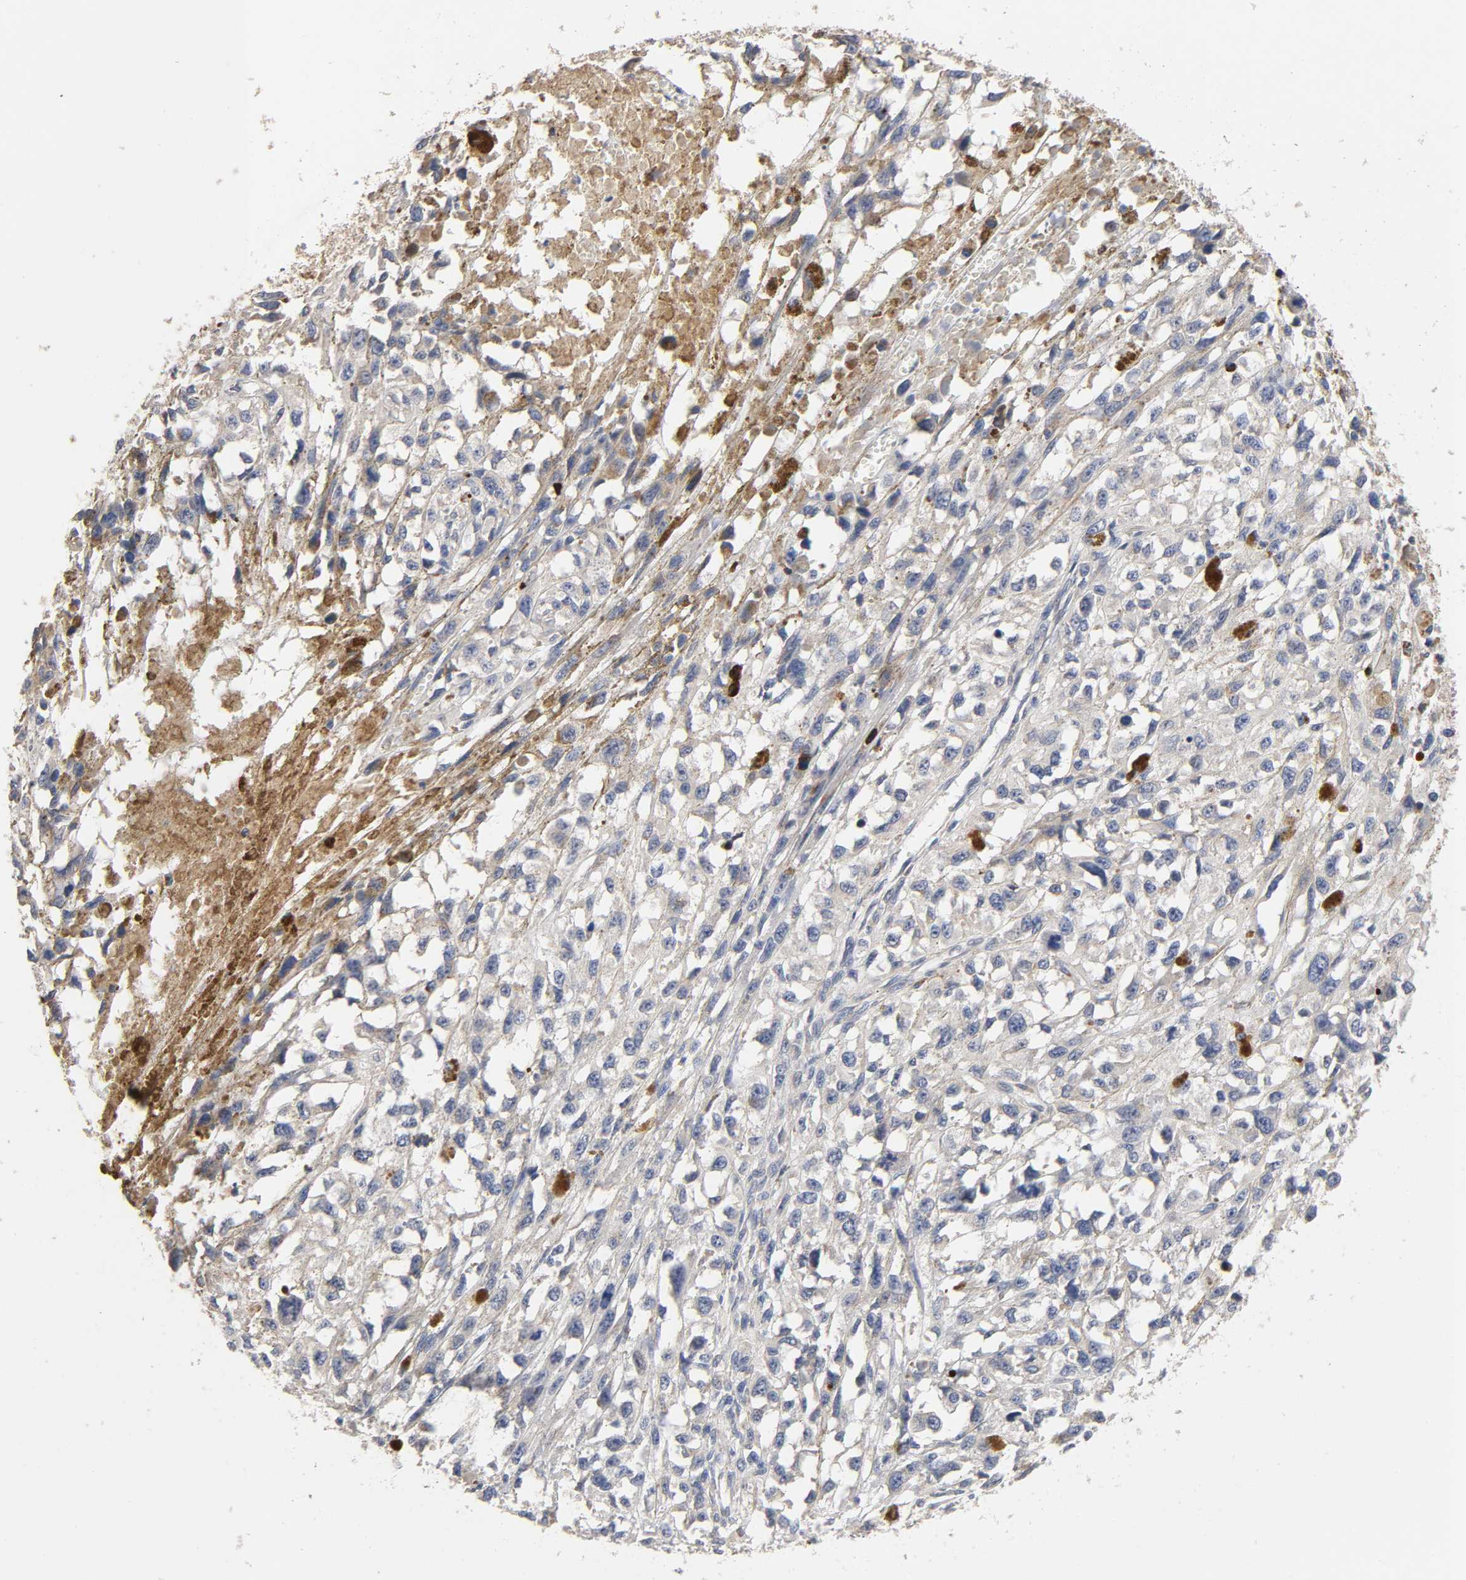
{"staining": {"intensity": "negative", "quantity": "none", "location": "none"}, "tissue": "melanoma", "cell_type": "Tumor cells", "image_type": "cancer", "snomed": [{"axis": "morphology", "description": "Malignant melanoma, Metastatic site"}, {"axis": "topography", "description": "Lymph node"}], "caption": "Tumor cells show no significant positivity in malignant melanoma (metastatic site).", "gene": "HDLBP", "patient": {"sex": "male", "age": 59}}